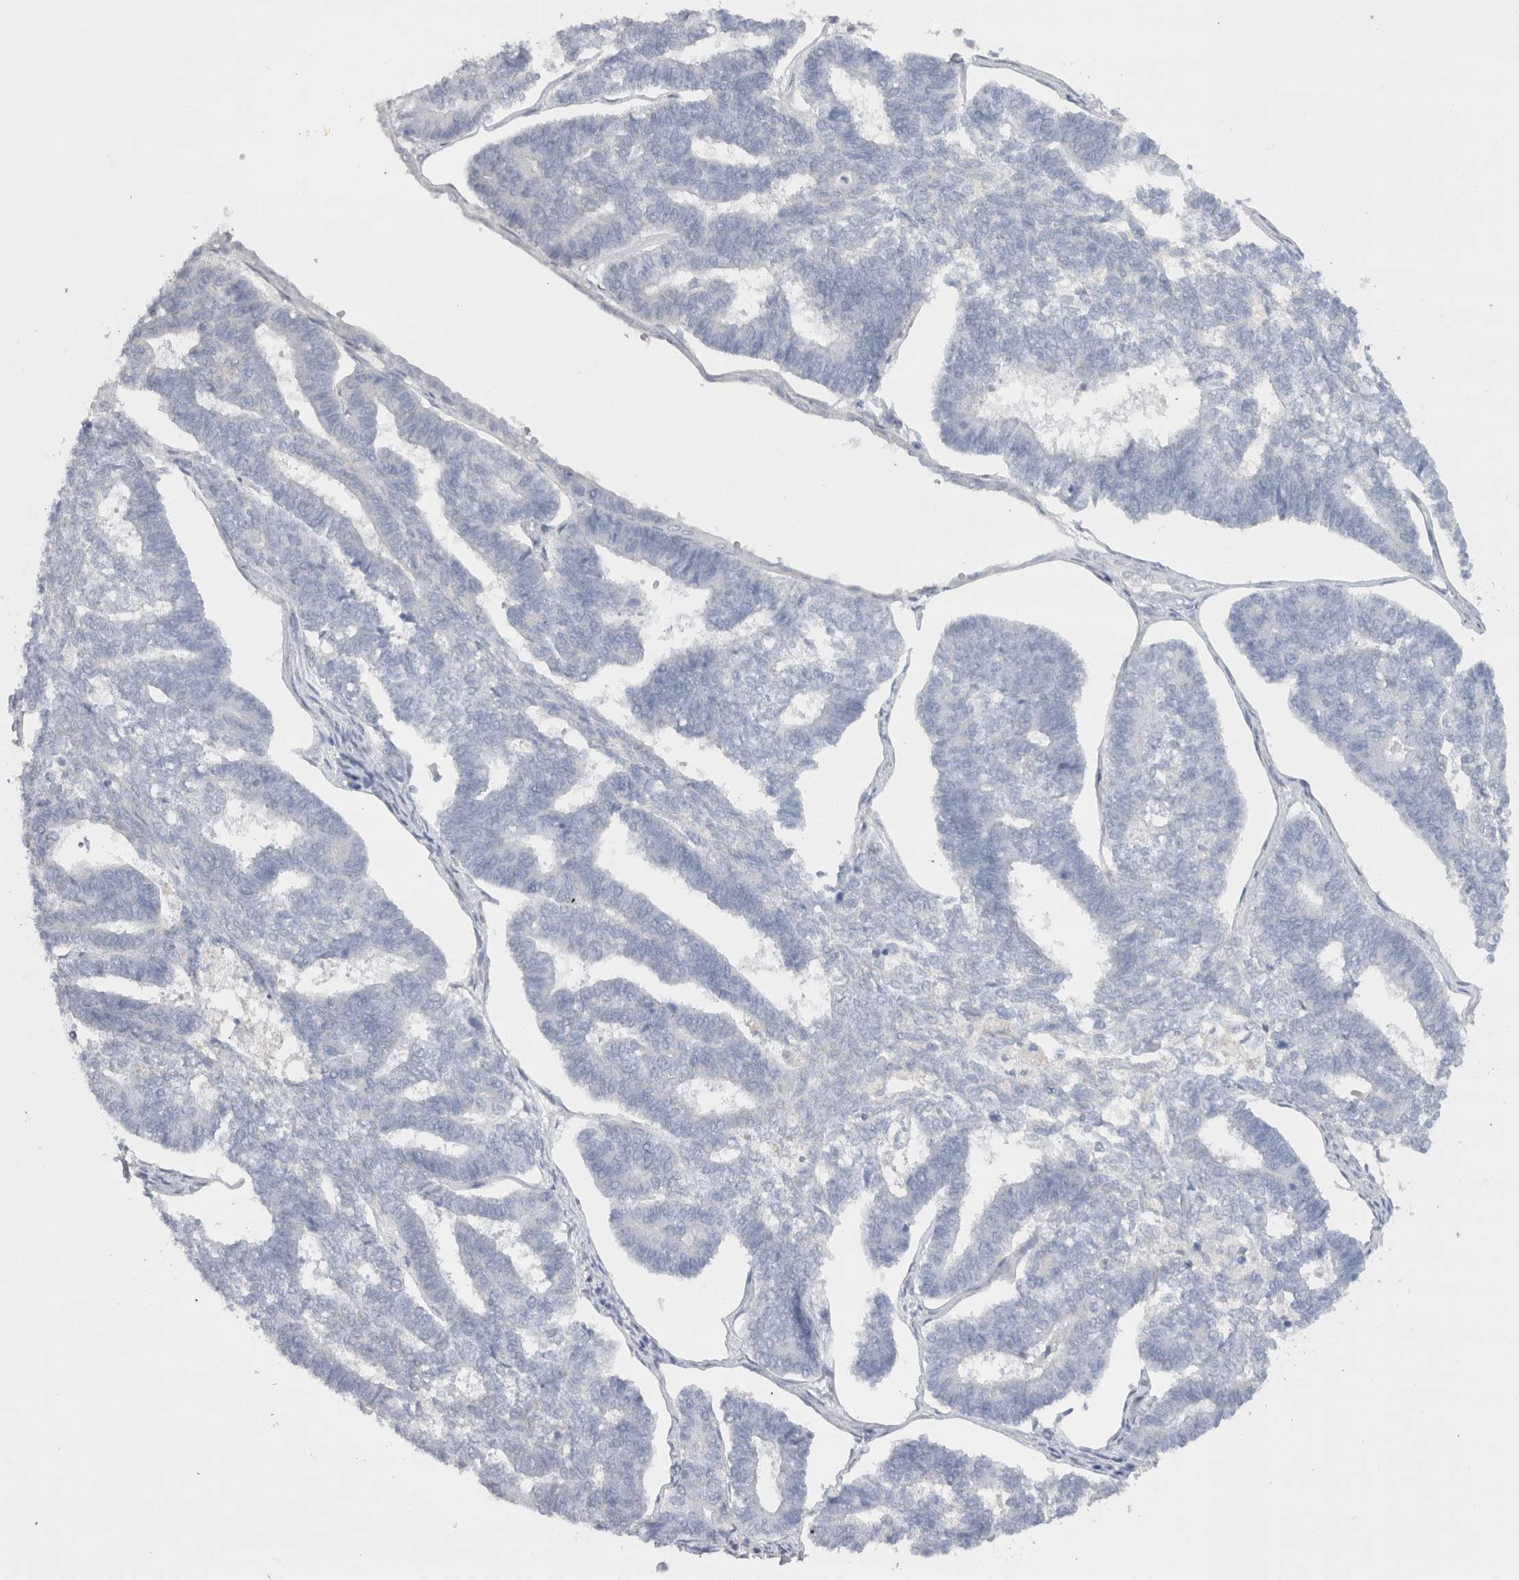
{"staining": {"intensity": "negative", "quantity": "none", "location": "none"}, "tissue": "endometrial cancer", "cell_type": "Tumor cells", "image_type": "cancer", "snomed": [{"axis": "morphology", "description": "Adenocarcinoma, NOS"}, {"axis": "topography", "description": "Endometrium"}], "caption": "Immunohistochemical staining of endometrial cancer (adenocarcinoma) demonstrates no significant staining in tumor cells. Brightfield microscopy of immunohistochemistry (IHC) stained with DAB (3,3'-diaminobenzidine) (brown) and hematoxylin (blue), captured at high magnification.", "gene": "CDH17", "patient": {"sex": "female", "age": 70}}